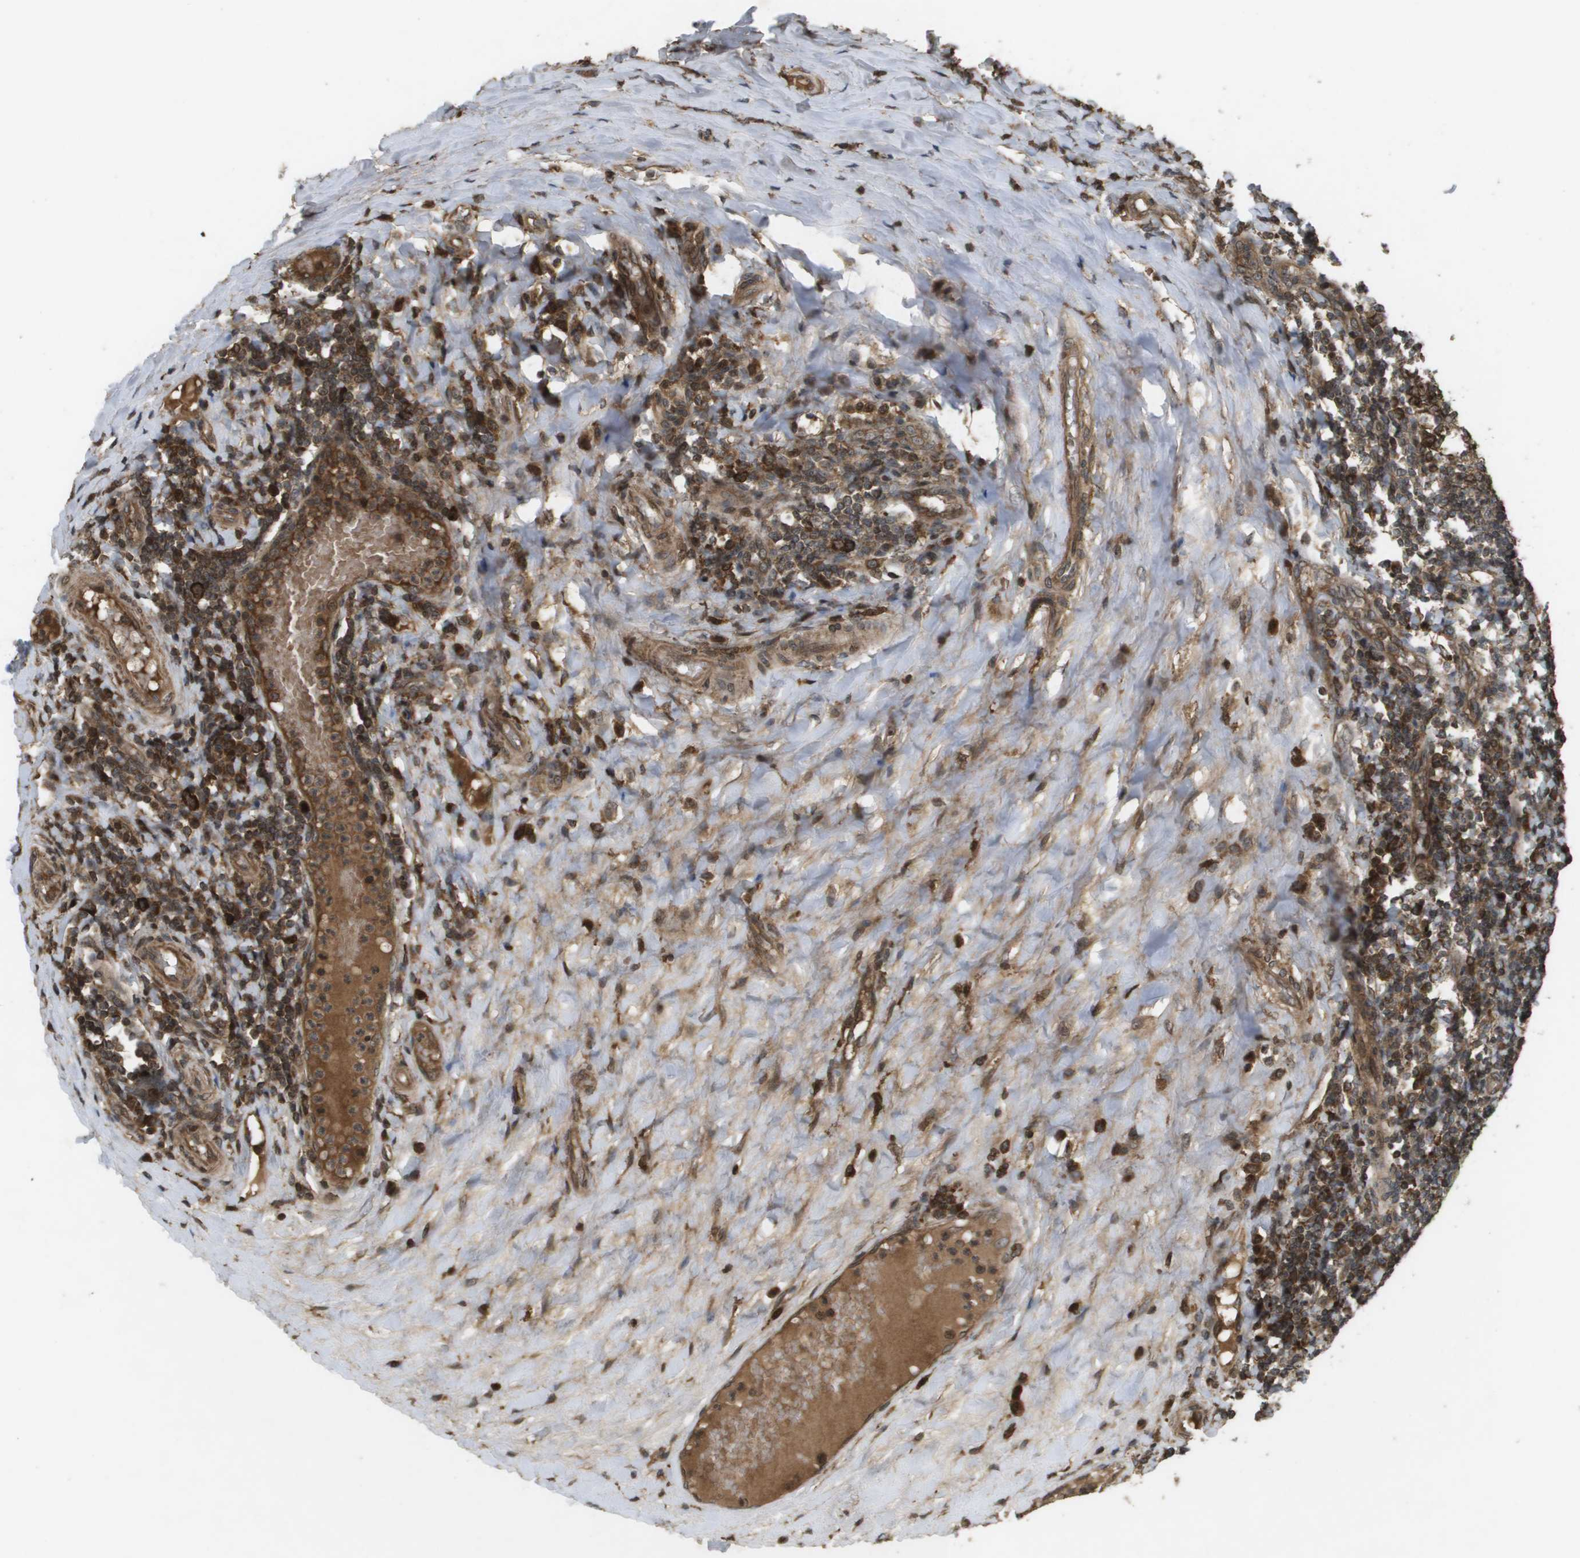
{"staining": {"intensity": "strong", "quantity": "25%-75%", "location": "cytoplasmic/membranous"}, "tissue": "tonsil", "cell_type": "Germinal center cells", "image_type": "normal", "snomed": [{"axis": "morphology", "description": "Normal tissue, NOS"}, {"axis": "topography", "description": "Tonsil"}], "caption": "Brown immunohistochemical staining in unremarkable tonsil reveals strong cytoplasmic/membranous expression in about 25%-75% of germinal center cells.", "gene": "KIF11", "patient": {"sex": "female", "age": 19}}